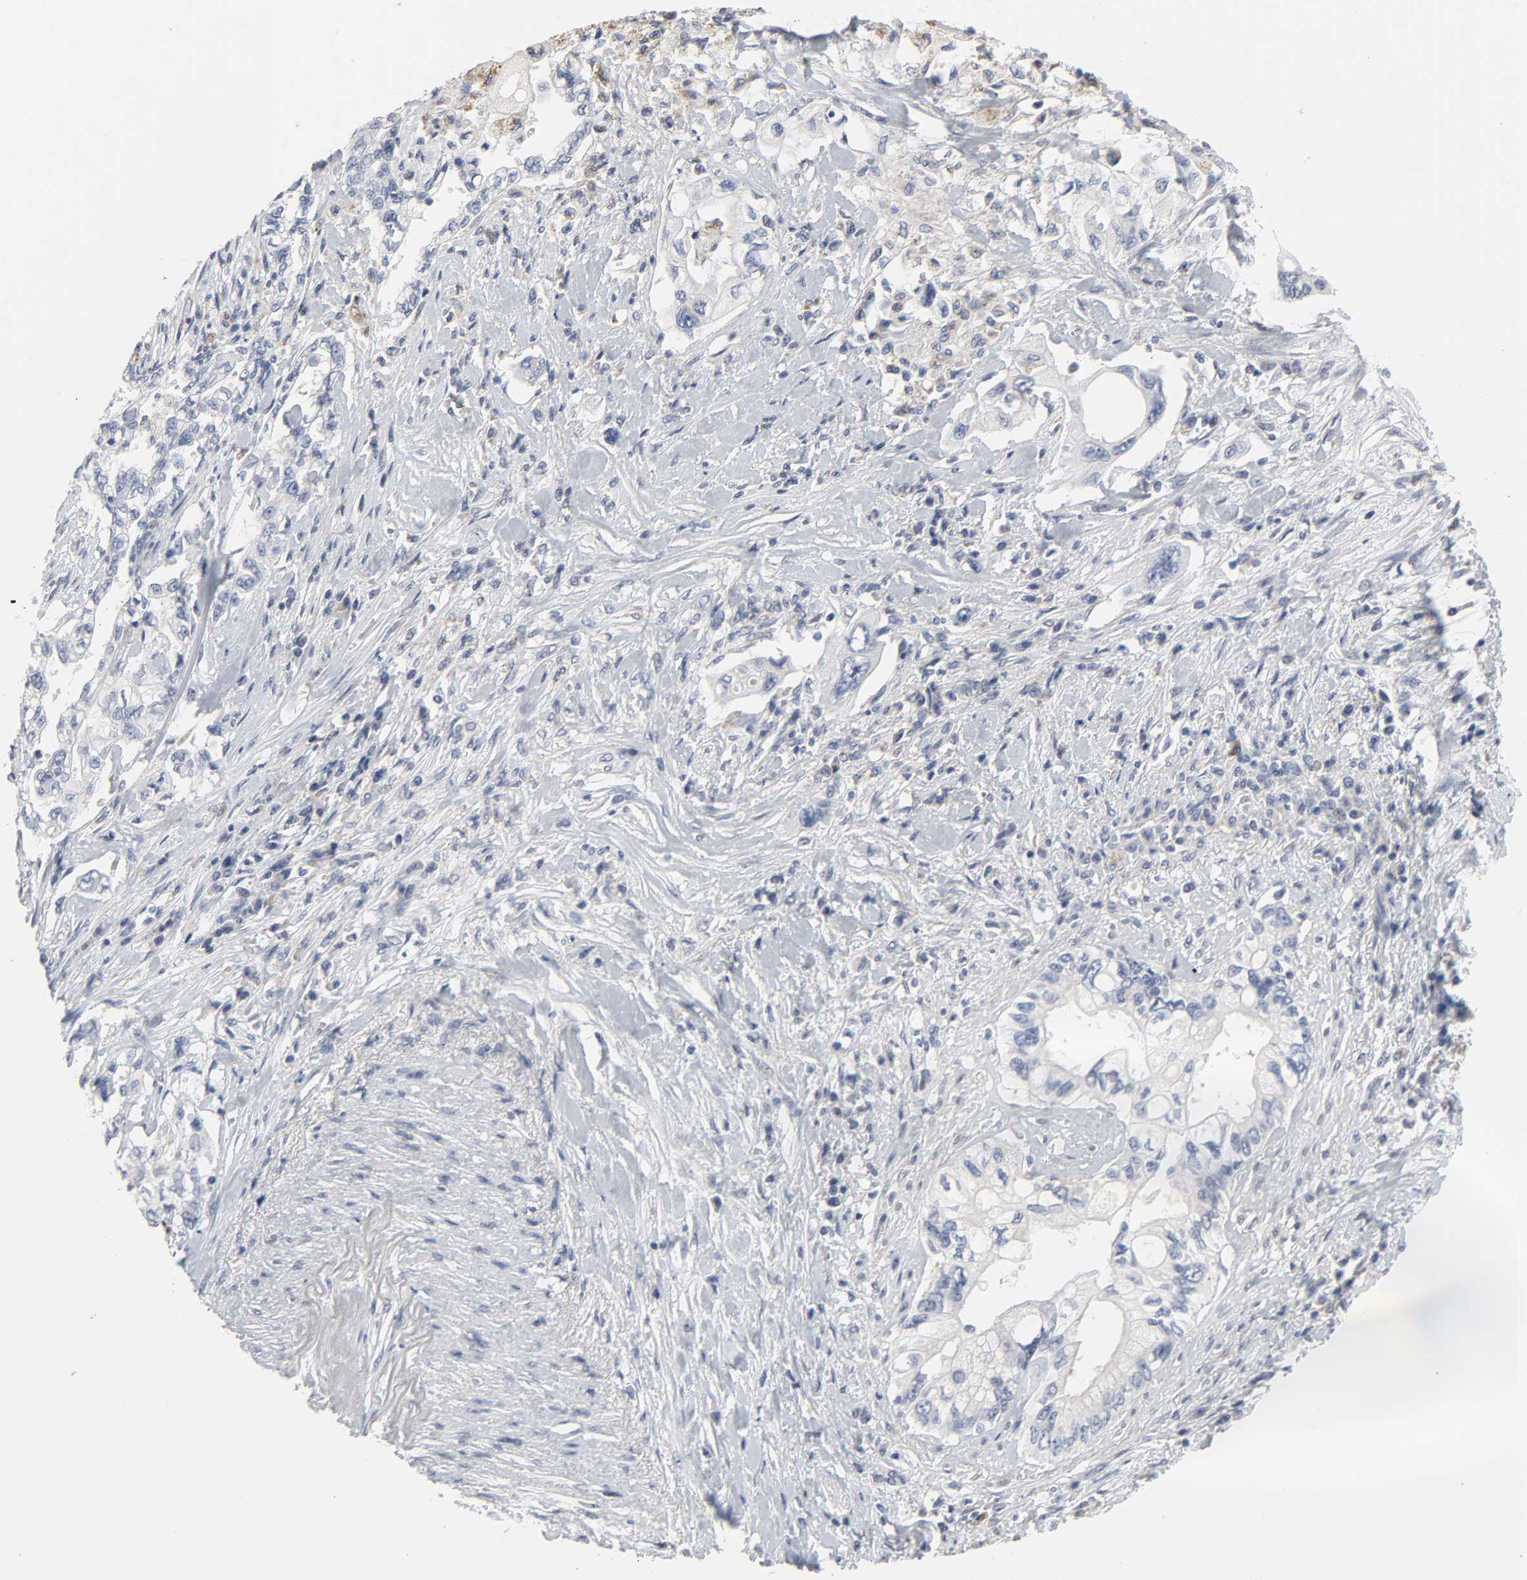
{"staining": {"intensity": "negative", "quantity": "none", "location": "none"}, "tissue": "pancreatic cancer", "cell_type": "Tumor cells", "image_type": "cancer", "snomed": [{"axis": "morphology", "description": "Normal tissue, NOS"}, {"axis": "topography", "description": "Pancreas"}], "caption": "Pancreatic cancer was stained to show a protein in brown. There is no significant positivity in tumor cells. (DAB (3,3'-diaminobenzidine) IHC with hematoxylin counter stain).", "gene": "SALL2", "patient": {"sex": "male", "age": 42}}